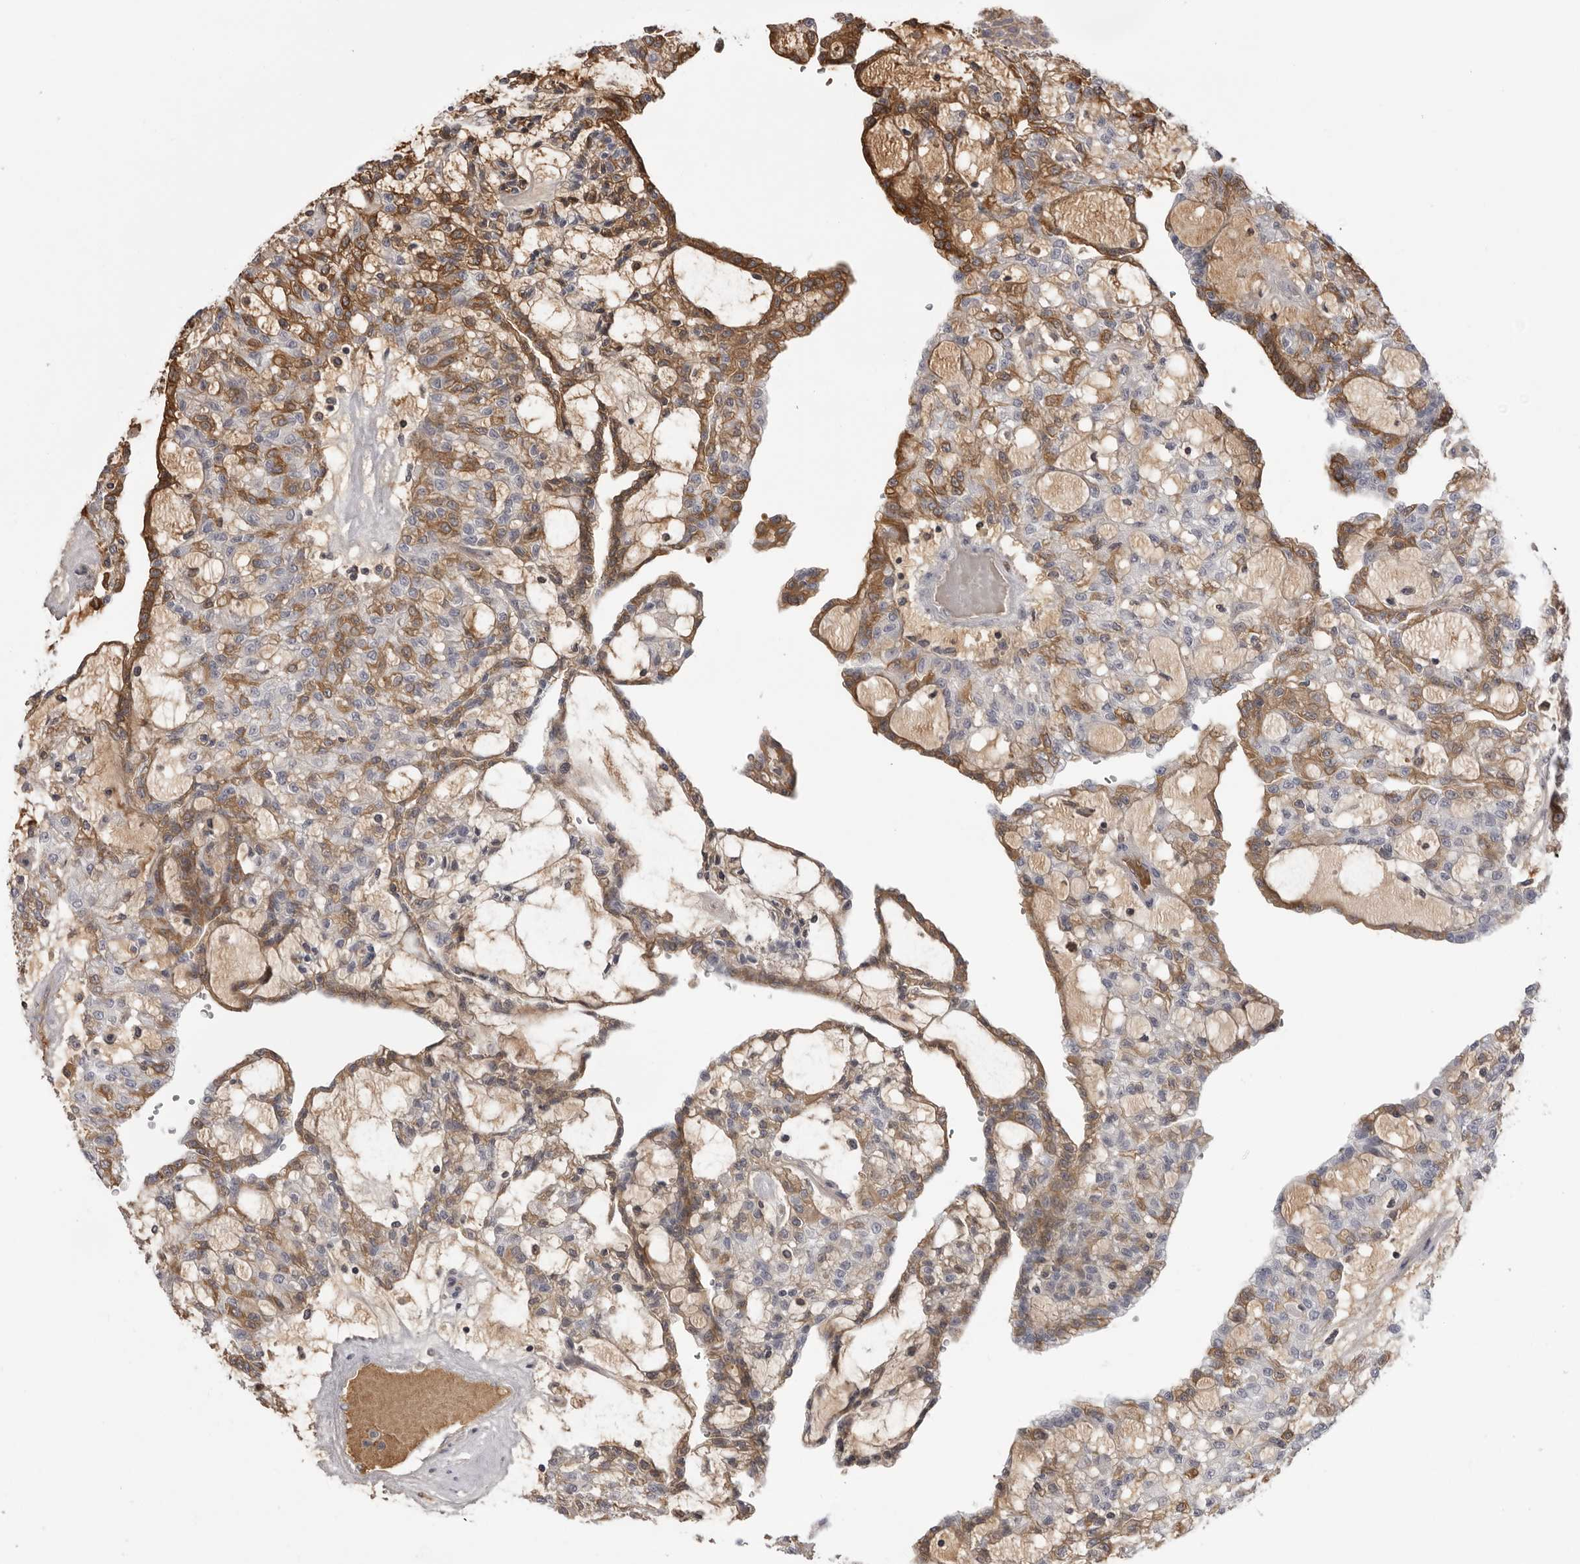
{"staining": {"intensity": "moderate", "quantity": "<25%", "location": "cytoplasmic/membranous"}, "tissue": "renal cancer", "cell_type": "Tumor cells", "image_type": "cancer", "snomed": [{"axis": "morphology", "description": "Adenocarcinoma, NOS"}, {"axis": "topography", "description": "Kidney"}], "caption": "This histopathology image shows immunohistochemistry staining of human renal cancer, with low moderate cytoplasmic/membranous expression in approximately <25% of tumor cells.", "gene": "PLEKHF2", "patient": {"sex": "male", "age": 63}}